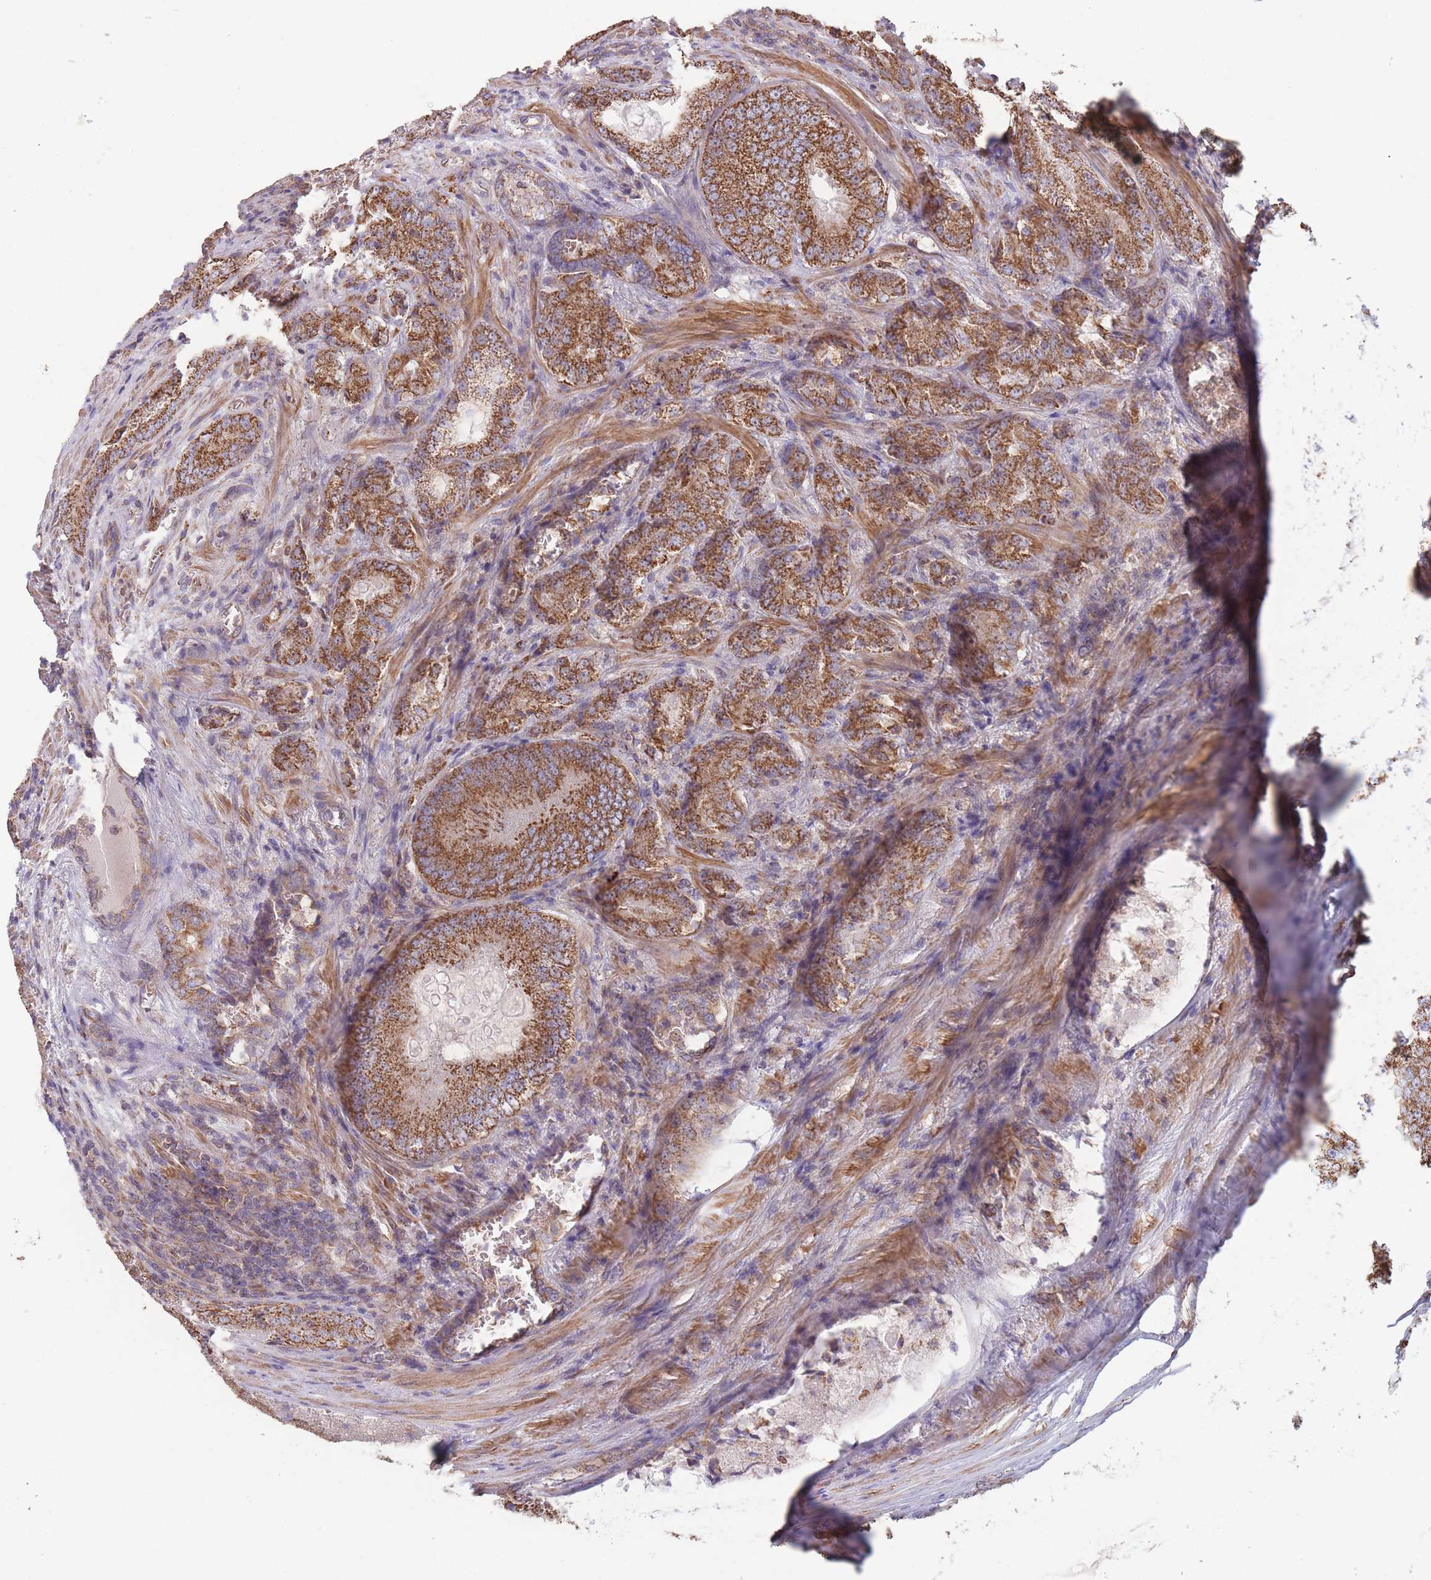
{"staining": {"intensity": "strong", "quantity": ">75%", "location": "cytoplasmic/membranous"}, "tissue": "prostate cancer", "cell_type": "Tumor cells", "image_type": "cancer", "snomed": [{"axis": "morphology", "description": "Adenocarcinoma, High grade"}, {"axis": "topography", "description": "Prostate"}], "caption": "Protein expression analysis of human prostate cancer (adenocarcinoma (high-grade)) reveals strong cytoplasmic/membranous positivity in about >75% of tumor cells. (DAB = brown stain, brightfield microscopy at high magnification).", "gene": "KIF16B", "patient": {"sex": "male", "age": 63}}